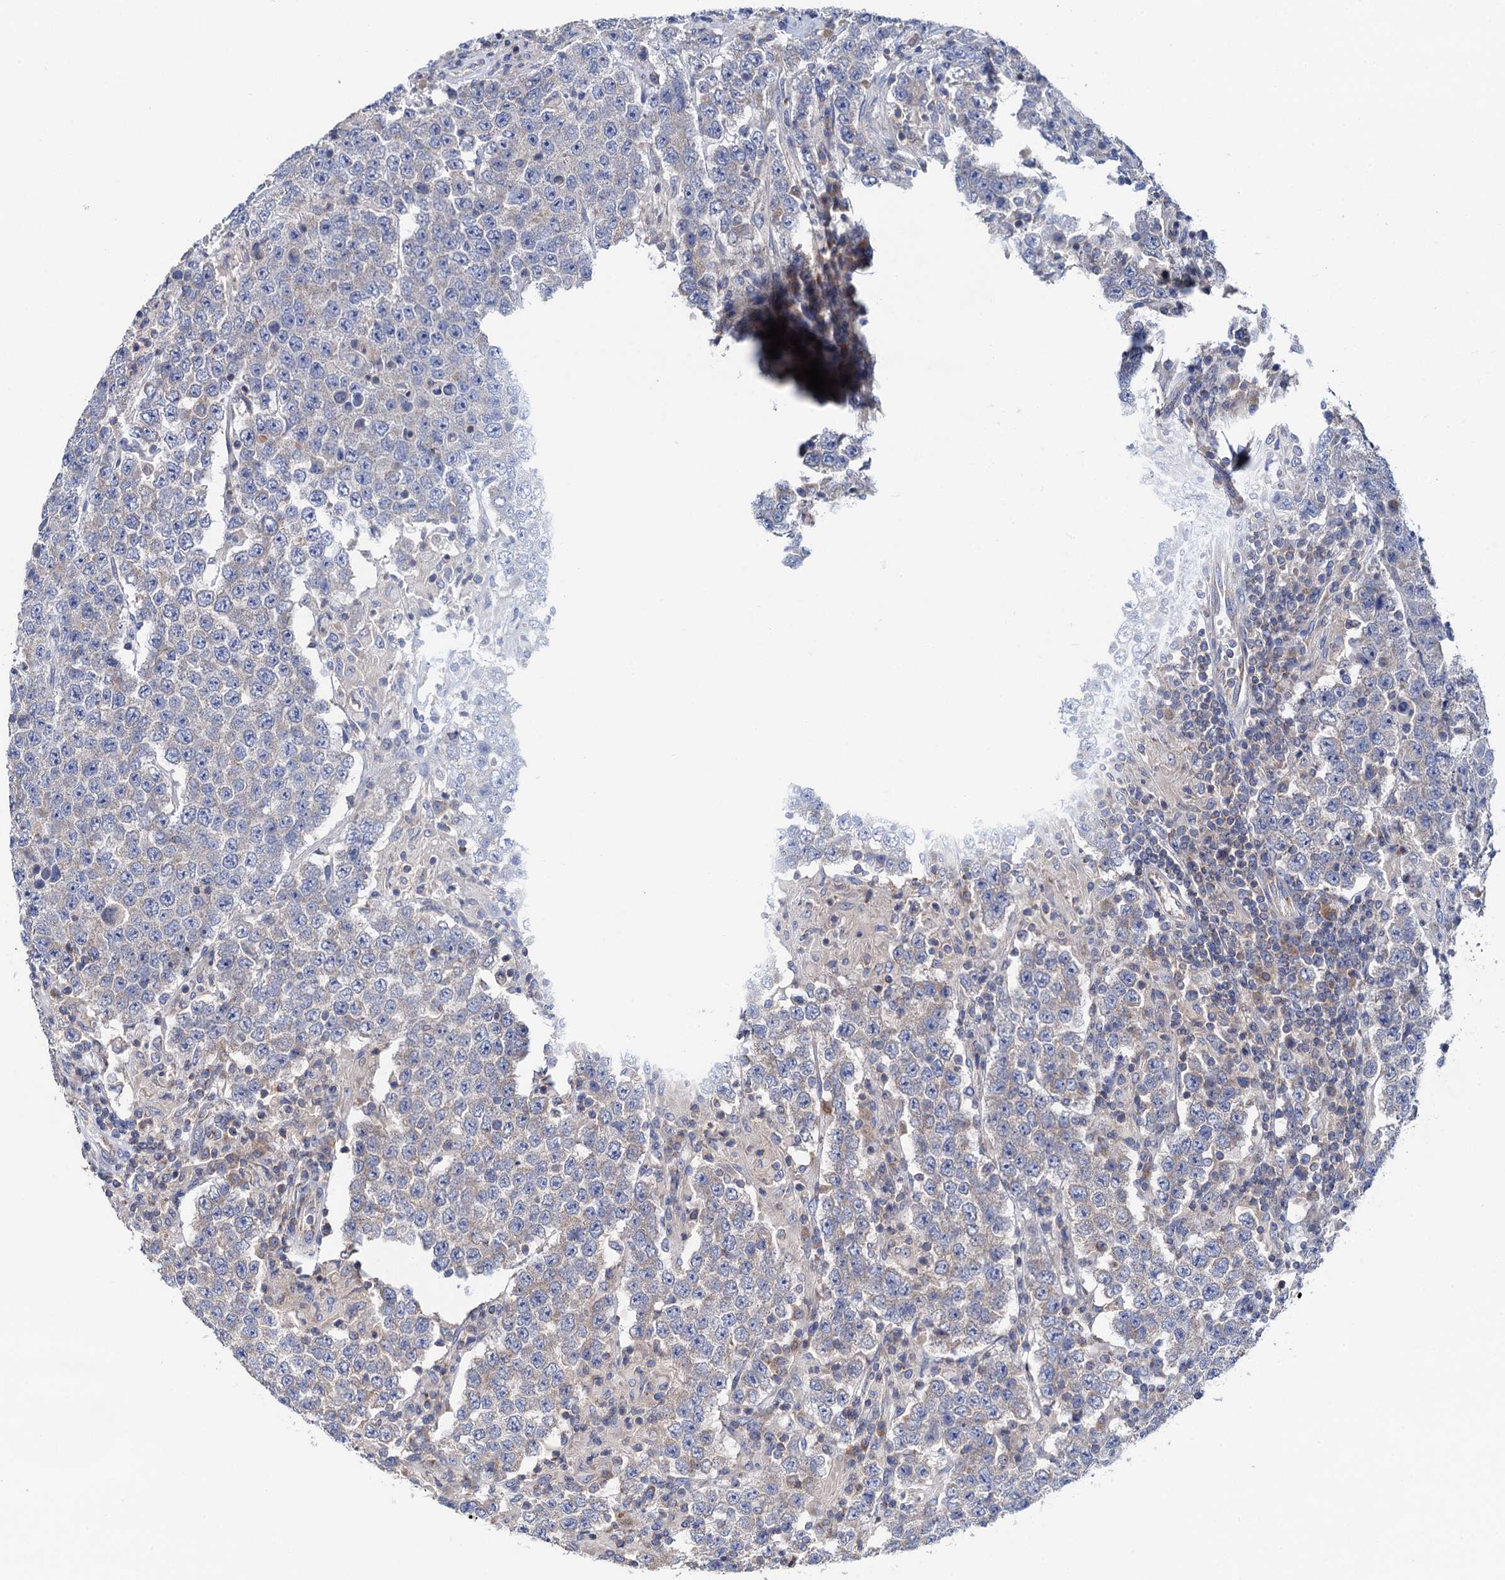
{"staining": {"intensity": "negative", "quantity": "none", "location": "none"}, "tissue": "testis cancer", "cell_type": "Tumor cells", "image_type": "cancer", "snomed": [{"axis": "morphology", "description": "Normal tissue, NOS"}, {"axis": "morphology", "description": "Urothelial carcinoma, High grade"}, {"axis": "morphology", "description": "Seminoma, NOS"}, {"axis": "morphology", "description": "Carcinoma, Embryonal, NOS"}, {"axis": "topography", "description": "Urinary bladder"}, {"axis": "topography", "description": "Testis"}], "caption": "Tumor cells show no significant expression in testis cancer (seminoma).", "gene": "MRPL48", "patient": {"sex": "male", "age": 41}}